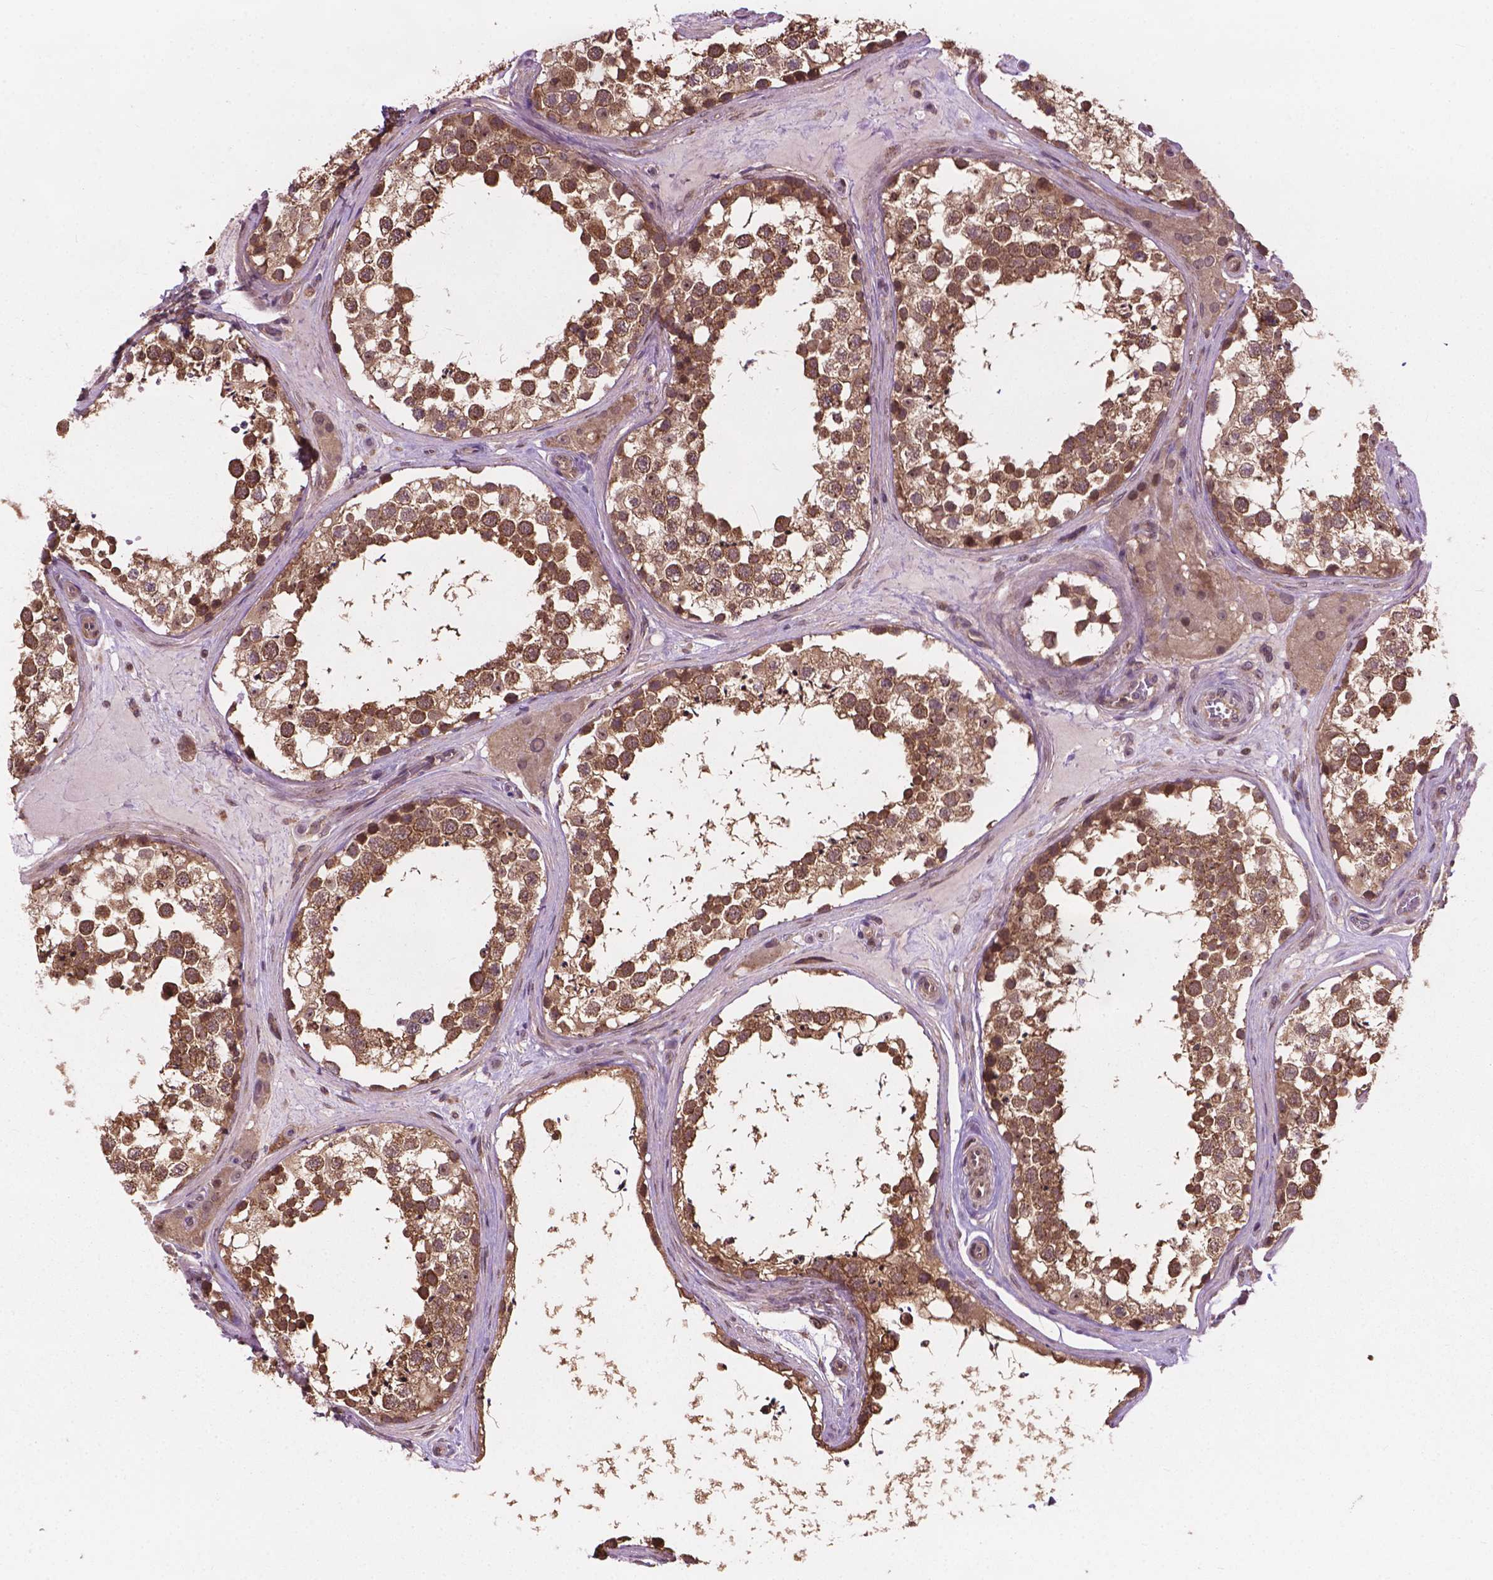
{"staining": {"intensity": "moderate", "quantity": ">75%", "location": "cytoplasmic/membranous"}, "tissue": "testis", "cell_type": "Cells in seminiferous ducts", "image_type": "normal", "snomed": [{"axis": "morphology", "description": "Normal tissue, NOS"}, {"axis": "morphology", "description": "Seminoma, NOS"}, {"axis": "topography", "description": "Testis"}], "caption": "Normal testis shows moderate cytoplasmic/membranous expression in approximately >75% of cells in seminiferous ducts, visualized by immunohistochemistry. (DAB (3,3'-diaminobenzidine) IHC, brown staining for protein, blue staining for nuclei).", "gene": "PPP1CB", "patient": {"sex": "male", "age": 65}}